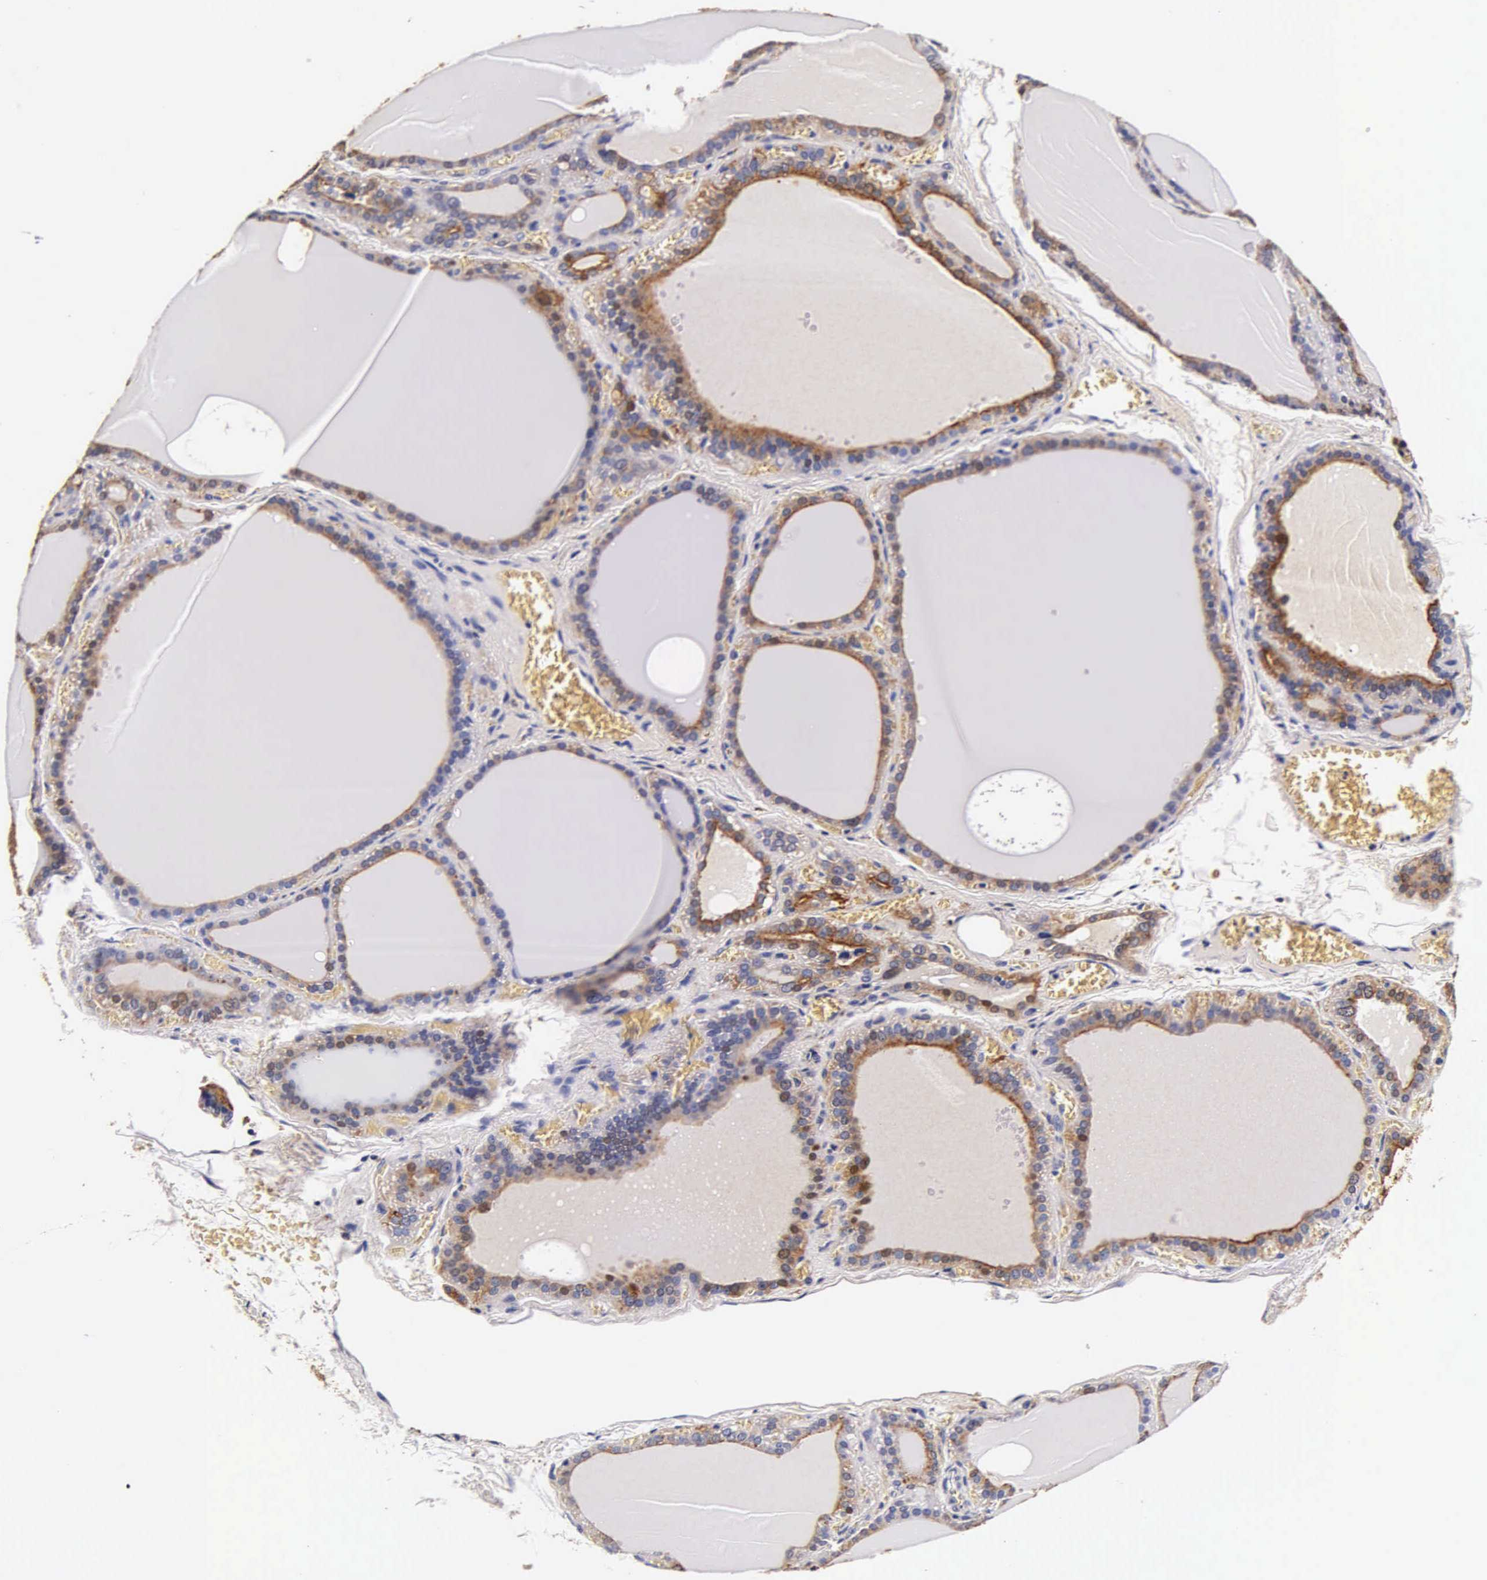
{"staining": {"intensity": "strong", "quantity": ">75%", "location": "cytoplasmic/membranous"}, "tissue": "thyroid gland", "cell_type": "Glandular cells", "image_type": "normal", "snomed": [{"axis": "morphology", "description": "Normal tissue, NOS"}, {"axis": "topography", "description": "Thyroid gland"}], "caption": "Protein staining of benign thyroid gland shows strong cytoplasmic/membranous expression in approximately >75% of glandular cells. Nuclei are stained in blue.", "gene": "CTSB", "patient": {"sex": "female", "age": 55}}